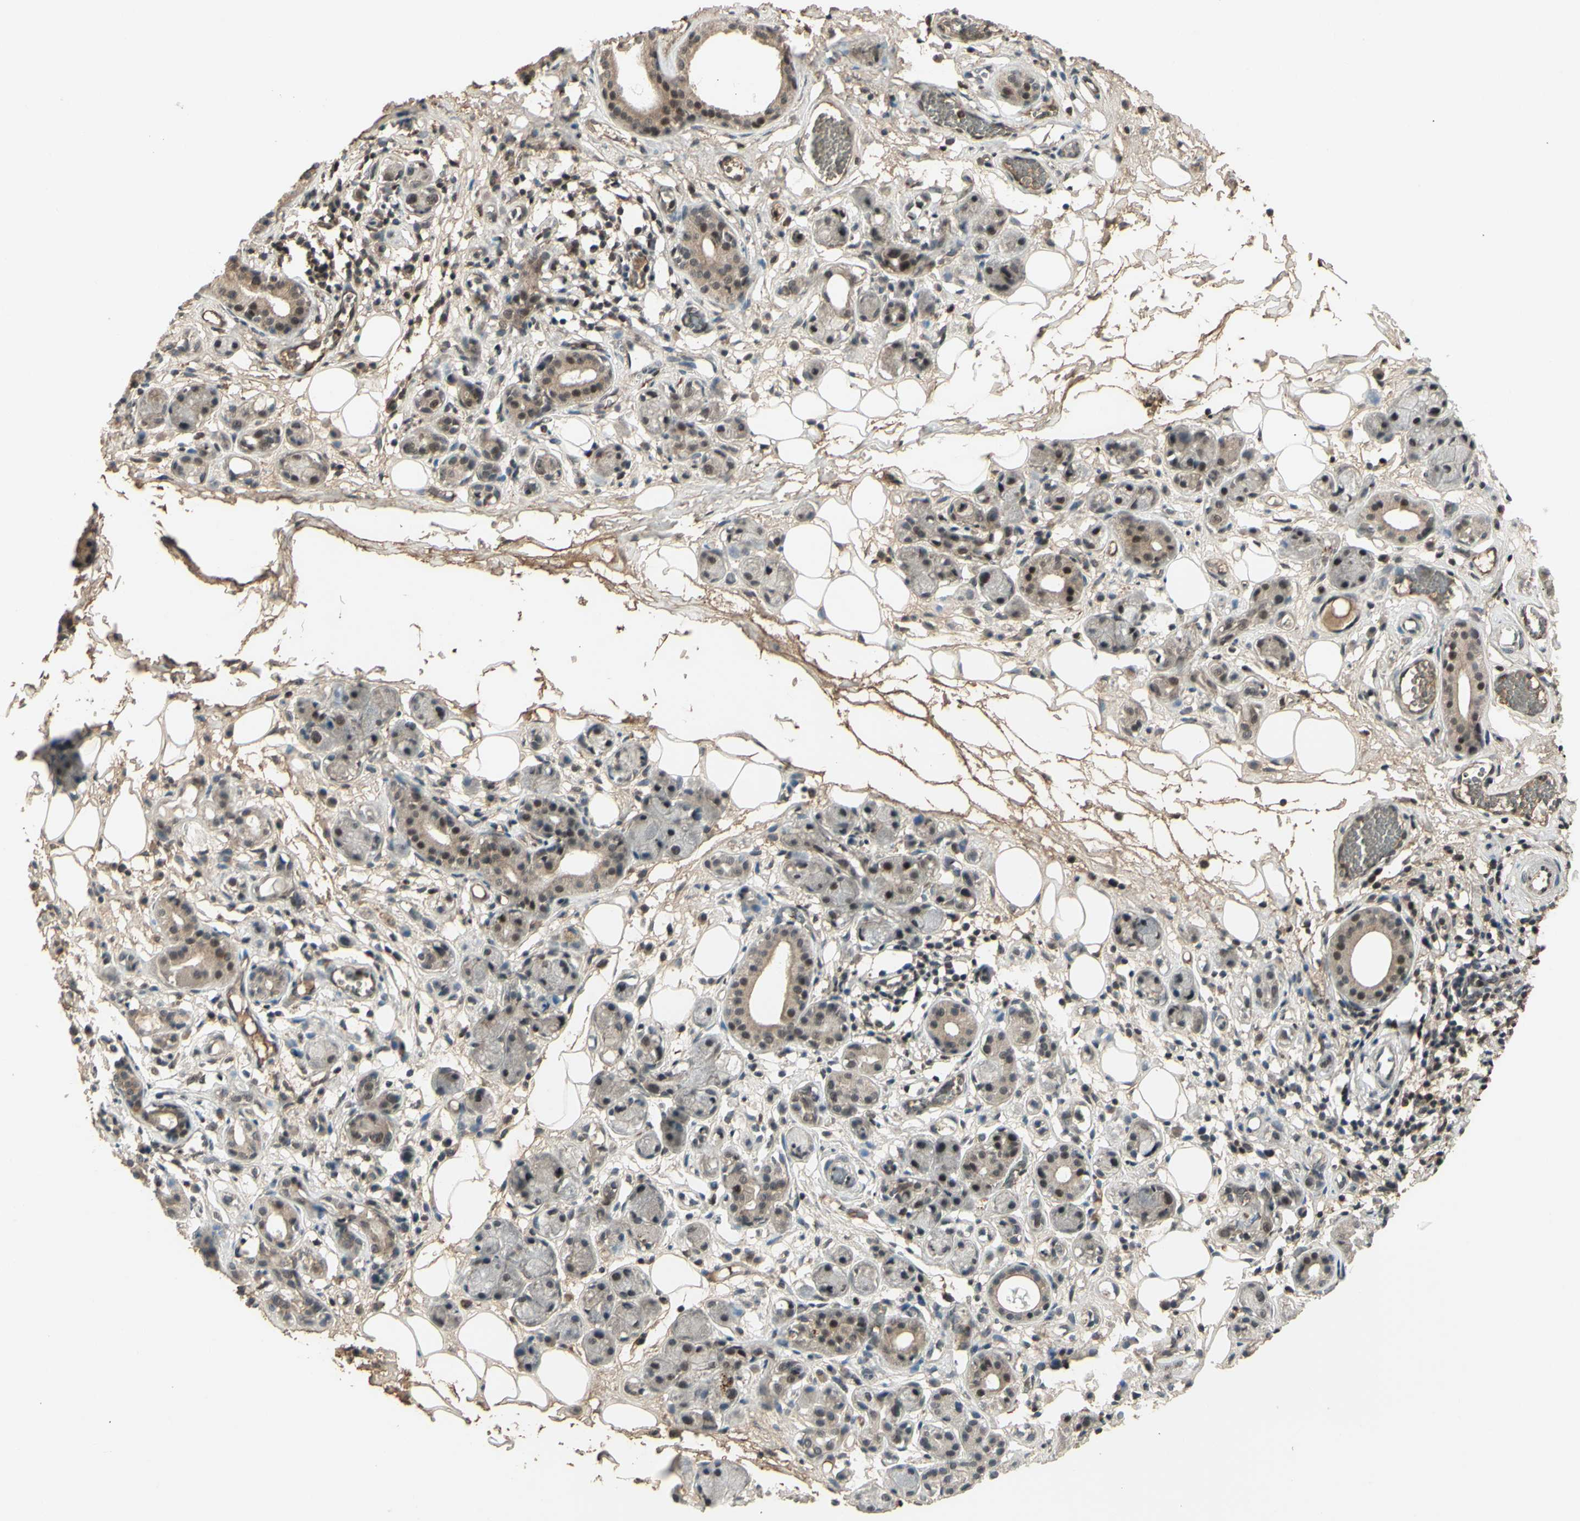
{"staining": {"intensity": "moderate", "quantity": ">75%", "location": "cytoplasmic/membranous"}, "tissue": "adipose tissue", "cell_type": "Adipocytes", "image_type": "normal", "snomed": [{"axis": "morphology", "description": "Normal tissue, NOS"}, {"axis": "morphology", "description": "Inflammation, NOS"}, {"axis": "topography", "description": "Vascular tissue"}, {"axis": "topography", "description": "Salivary gland"}], "caption": "This histopathology image reveals immunohistochemistry staining of unremarkable adipose tissue, with medium moderate cytoplasmic/membranous positivity in about >75% of adipocytes.", "gene": "SNW1", "patient": {"sex": "female", "age": 75}}